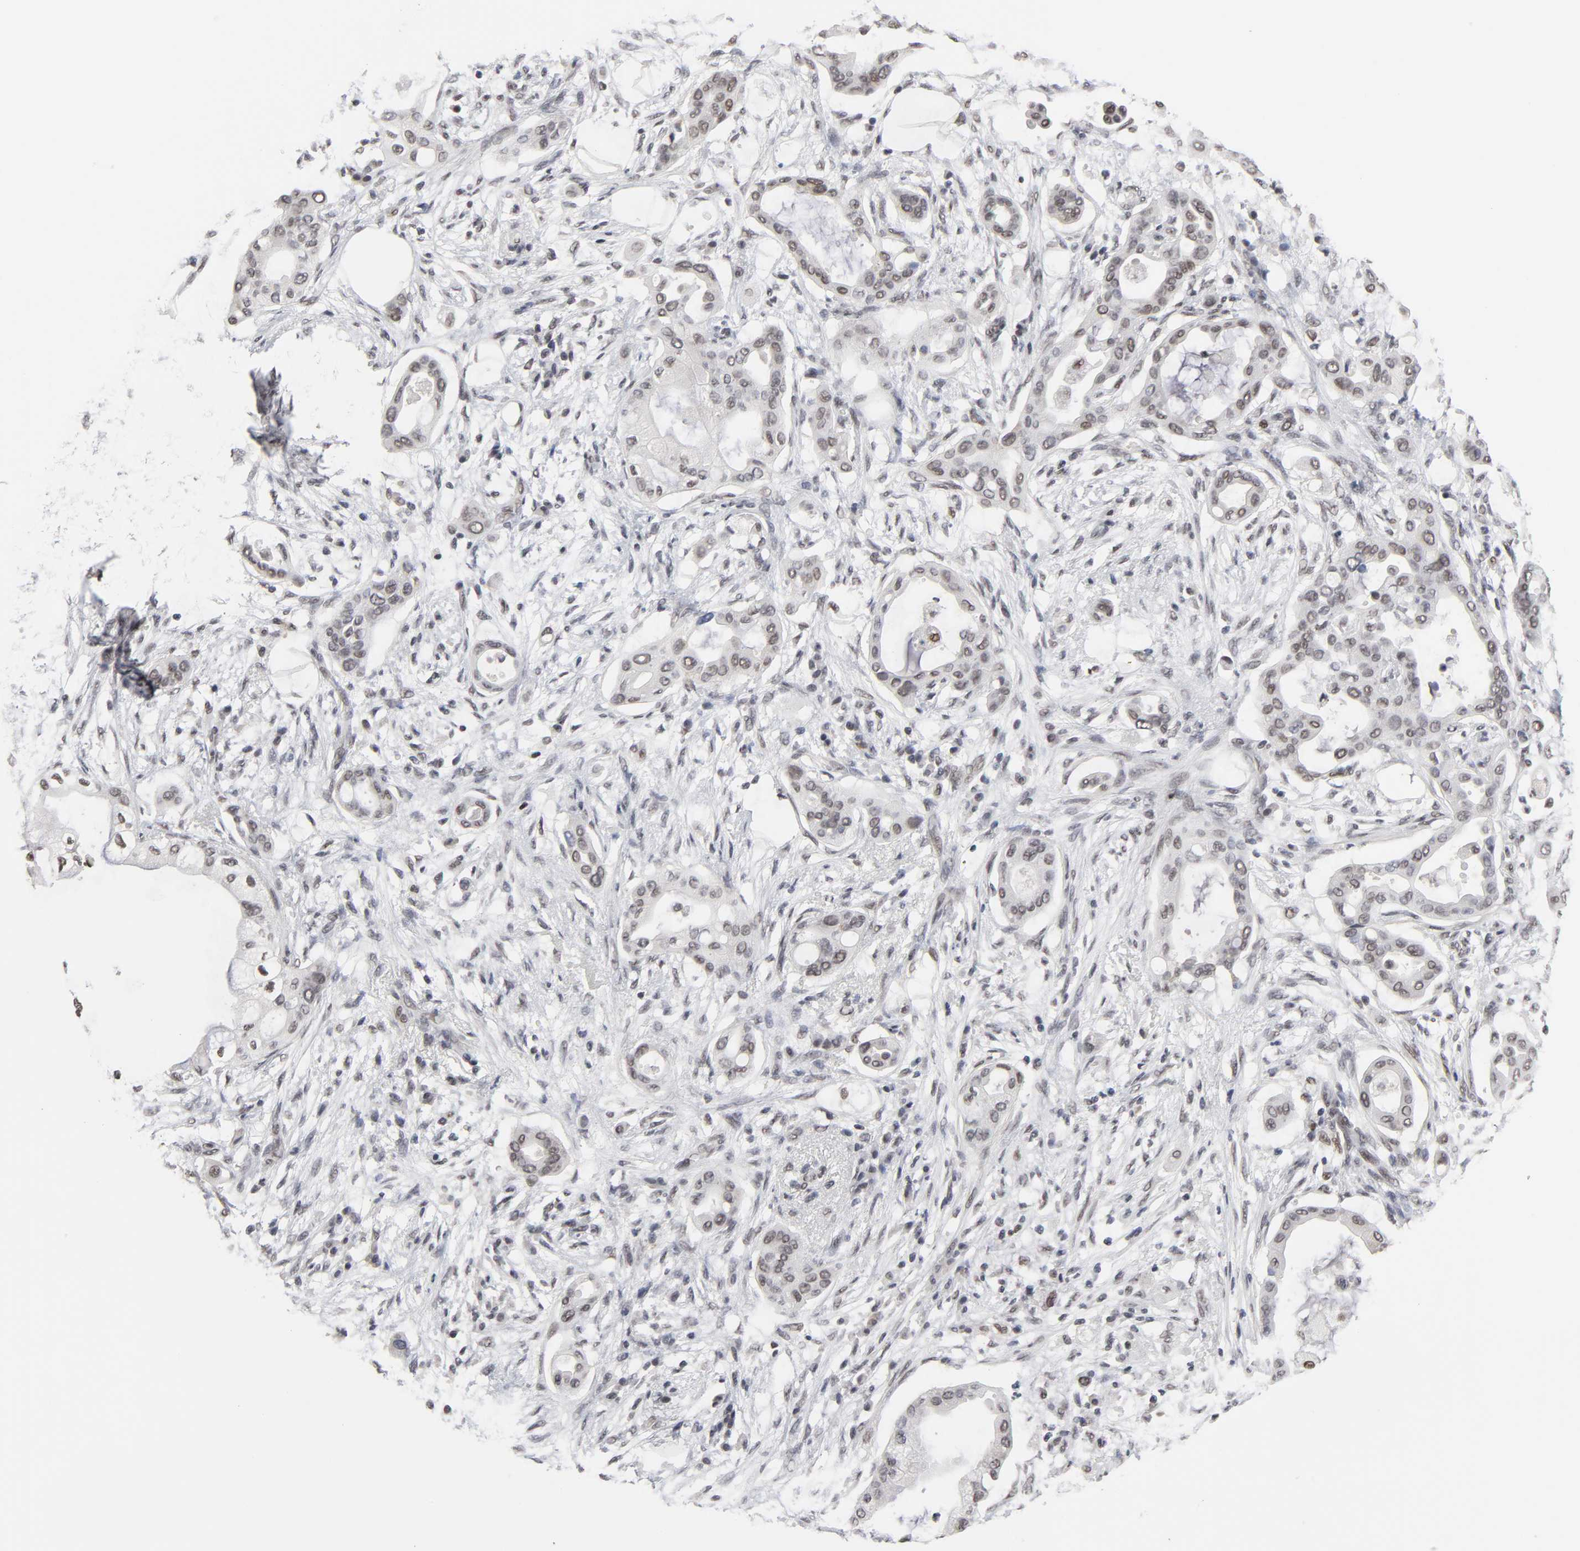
{"staining": {"intensity": "moderate", "quantity": ">75%", "location": "nuclear"}, "tissue": "pancreatic cancer", "cell_type": "Tumor cells", "image_type": "cancer", "snomed": [{"axis": "morphology", "description": "Adenocarcinoma, NOS"}, {"axis": "morphology", "description": "Adenocarcinoma, metastatic, NOS"}, {"axis": "topography", "description": "Lymph node"}, {"axis": "topography", "description": "Pancreas"}, {"axis": "topography", "description": "Duodenum"}], "caption": "Brown immunohistochemical staining in pancreatic cancer demonstrates moderate nuclear positivity in approximately >75% of tumor cells. (IHC, brightfield microscopy, high magnification).", "gene": "TRIM33", "patient": {"sex": "female", "age": 64}}